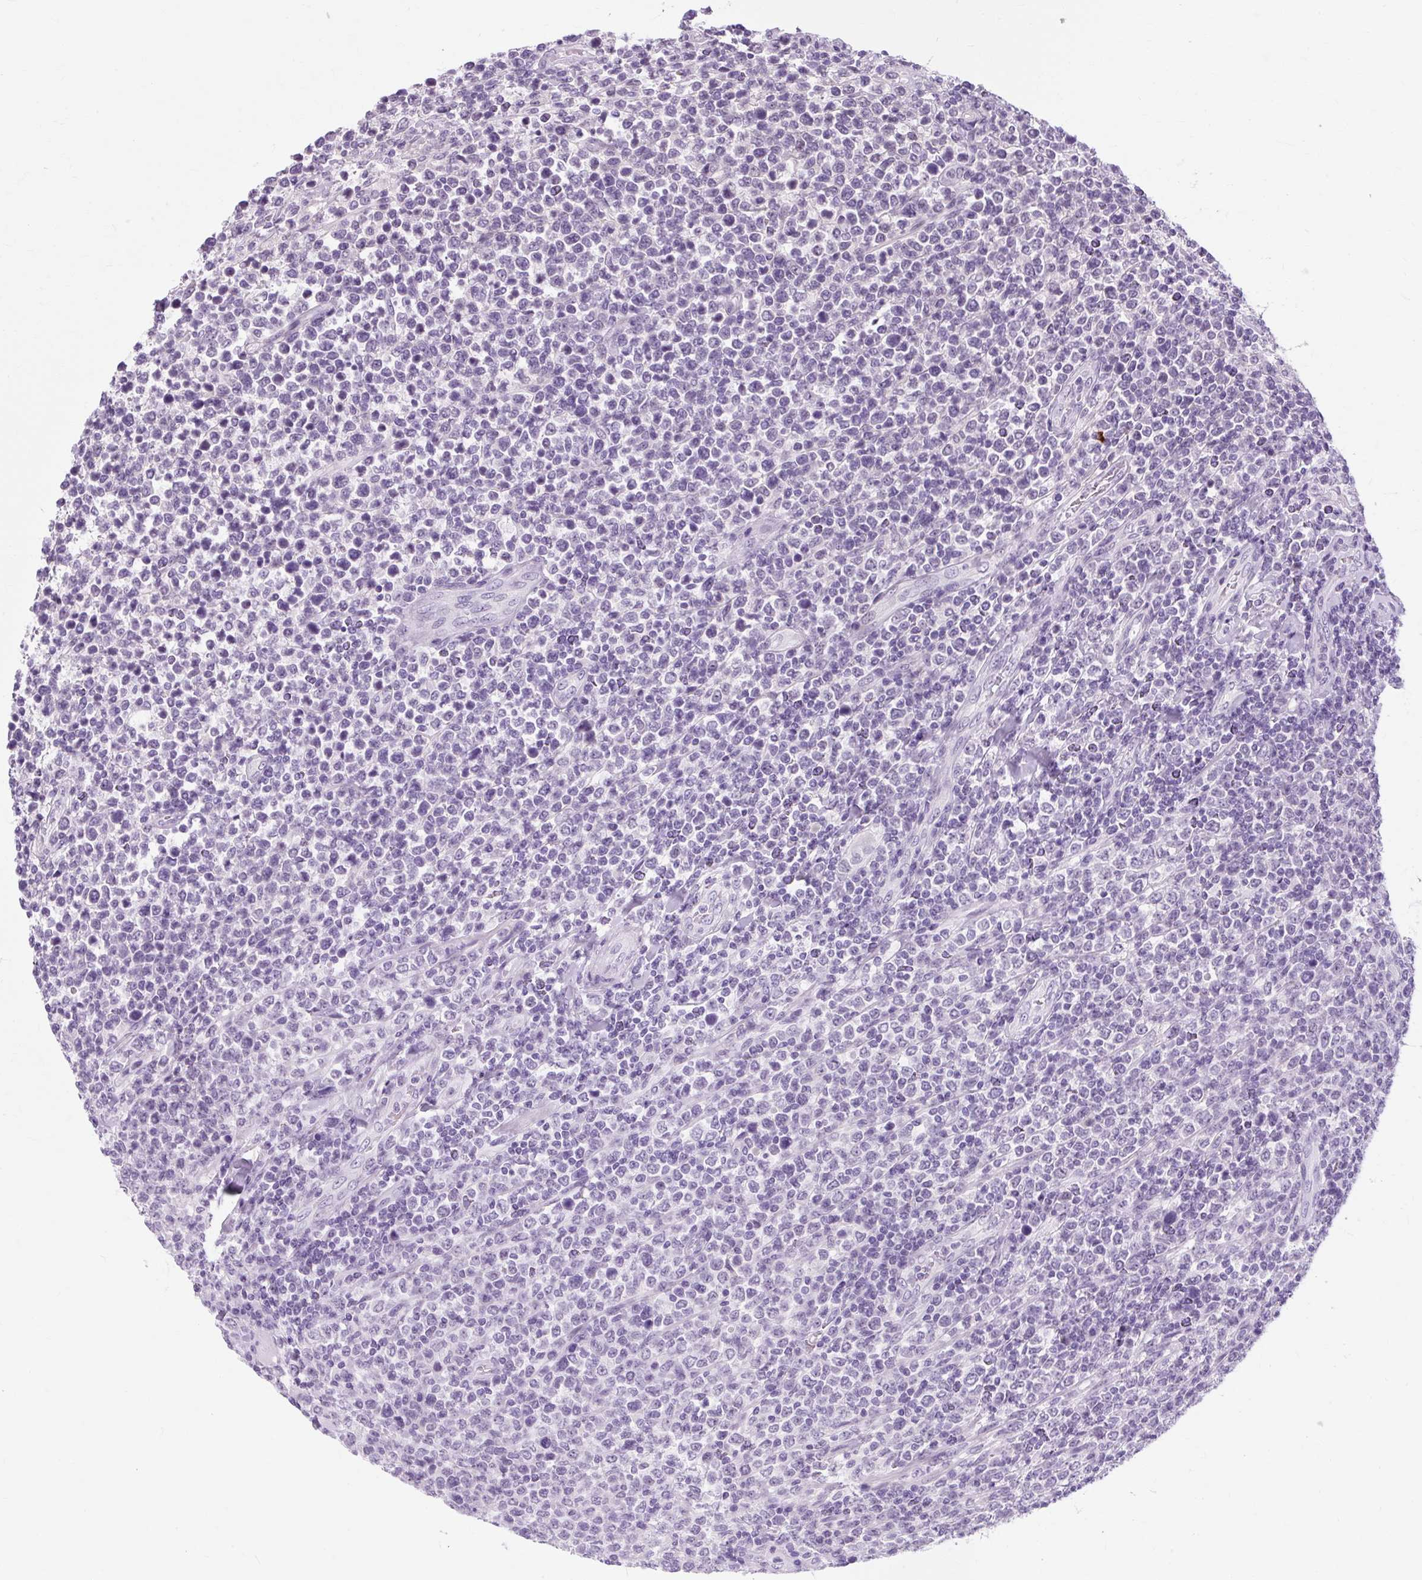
{"staining": {"intensity": "negative", "quantity": "none", "location": "none"}, "tissue": "lymphoma", "cell_type": "Tumor cells", "image_type": "cancer", "snomed": [{"axis": "morphology", "description": "Malignant lymphoma, non-Hodgkin's type, High grade"}, {"axis": "topography", "description": "Soft tissue"}], "caption": "Malignant lymphoma, non-Hodgkin's type (high-grade) was stained to show a protein in brown. There is no significant expression in tumor cells. (DAB (3,3'-diaminobenzidine) IHC, high magnification).", "gene": "RYBP", "patient": {"sex": "female", "age": 56}}